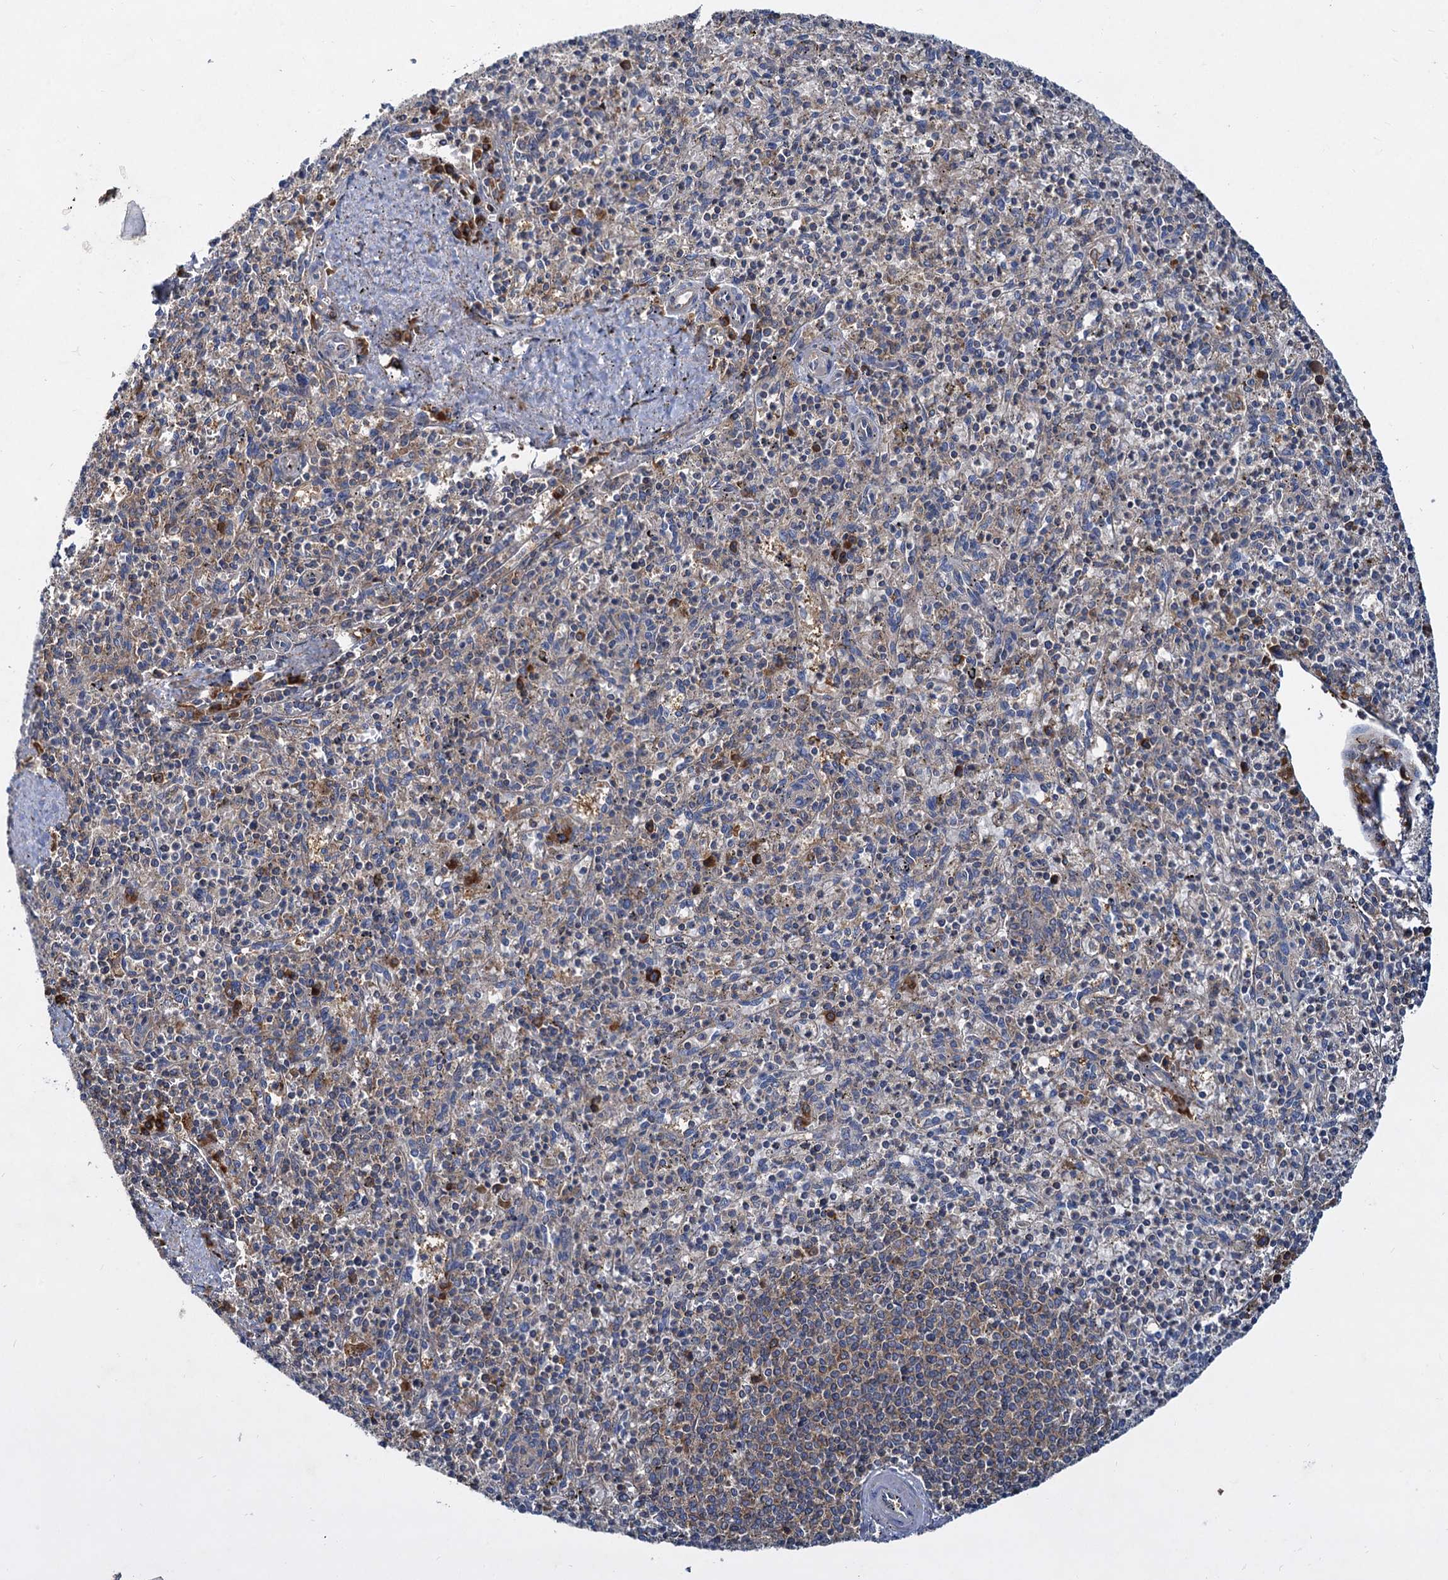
{"staining": {"intensity": "weak", "quantity": "<25%", "location": "cytoplasmic/membranous"}, "tissue": "spleen", "cell_type": "Cells in red pulp", "image_type": "normal", "snomed": [{"axis": "morphology", "description": "Normal tissue, NOS"}, {"axis": "topography", "description": "Spleen"}], "caption": "Immunohistochemical staining of unremarkable human spleen demonstrates no significant positivity in cells in red pulp. The staining is performed using DAB brown chromogen with nuclei counter-stained in using hematoxylin.", "gene": "ALKBH7", "patient": {"sex": "male", "age": 72}}